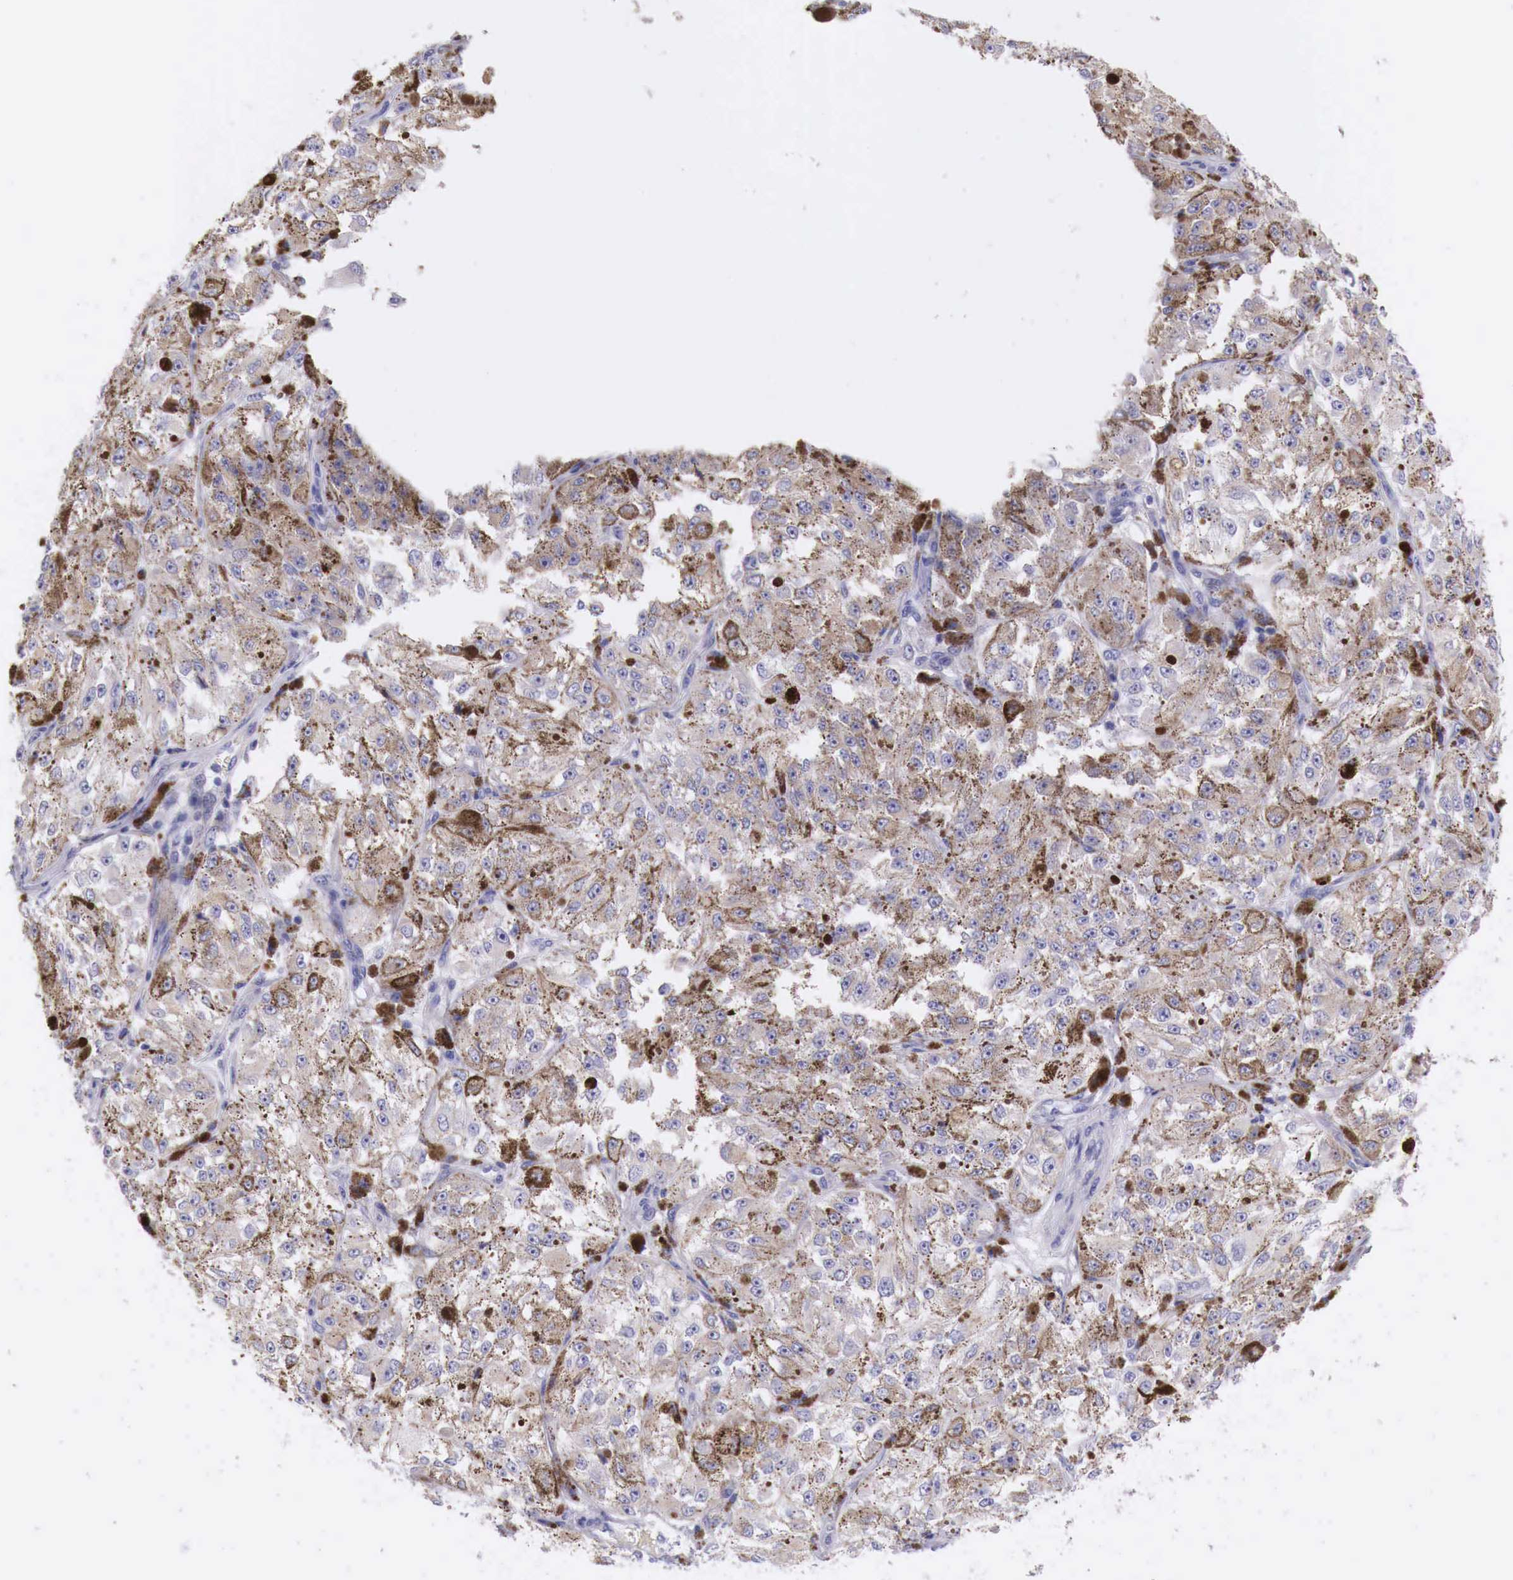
{"staining": {"intensity": "moderate", "quantity": ">75%", "location": "cytoplasmic/membranous"}, "tissue": "melanoma", "cell_type": "Tumor cells", "image_type": "cancer", "snomed": [{"axis": "morphology", "description": "Malignant melanoma, NOS"}, {"axis": "topography", "description": "Skin"}], "caption": "A medium amount of moderate cytoplasmic/membranous positivity is identified in approximately >75% of tumor cells in malignant melanoma tissue.", "gene": "NREP", "patient": {"sex": "male", "age": 67}}